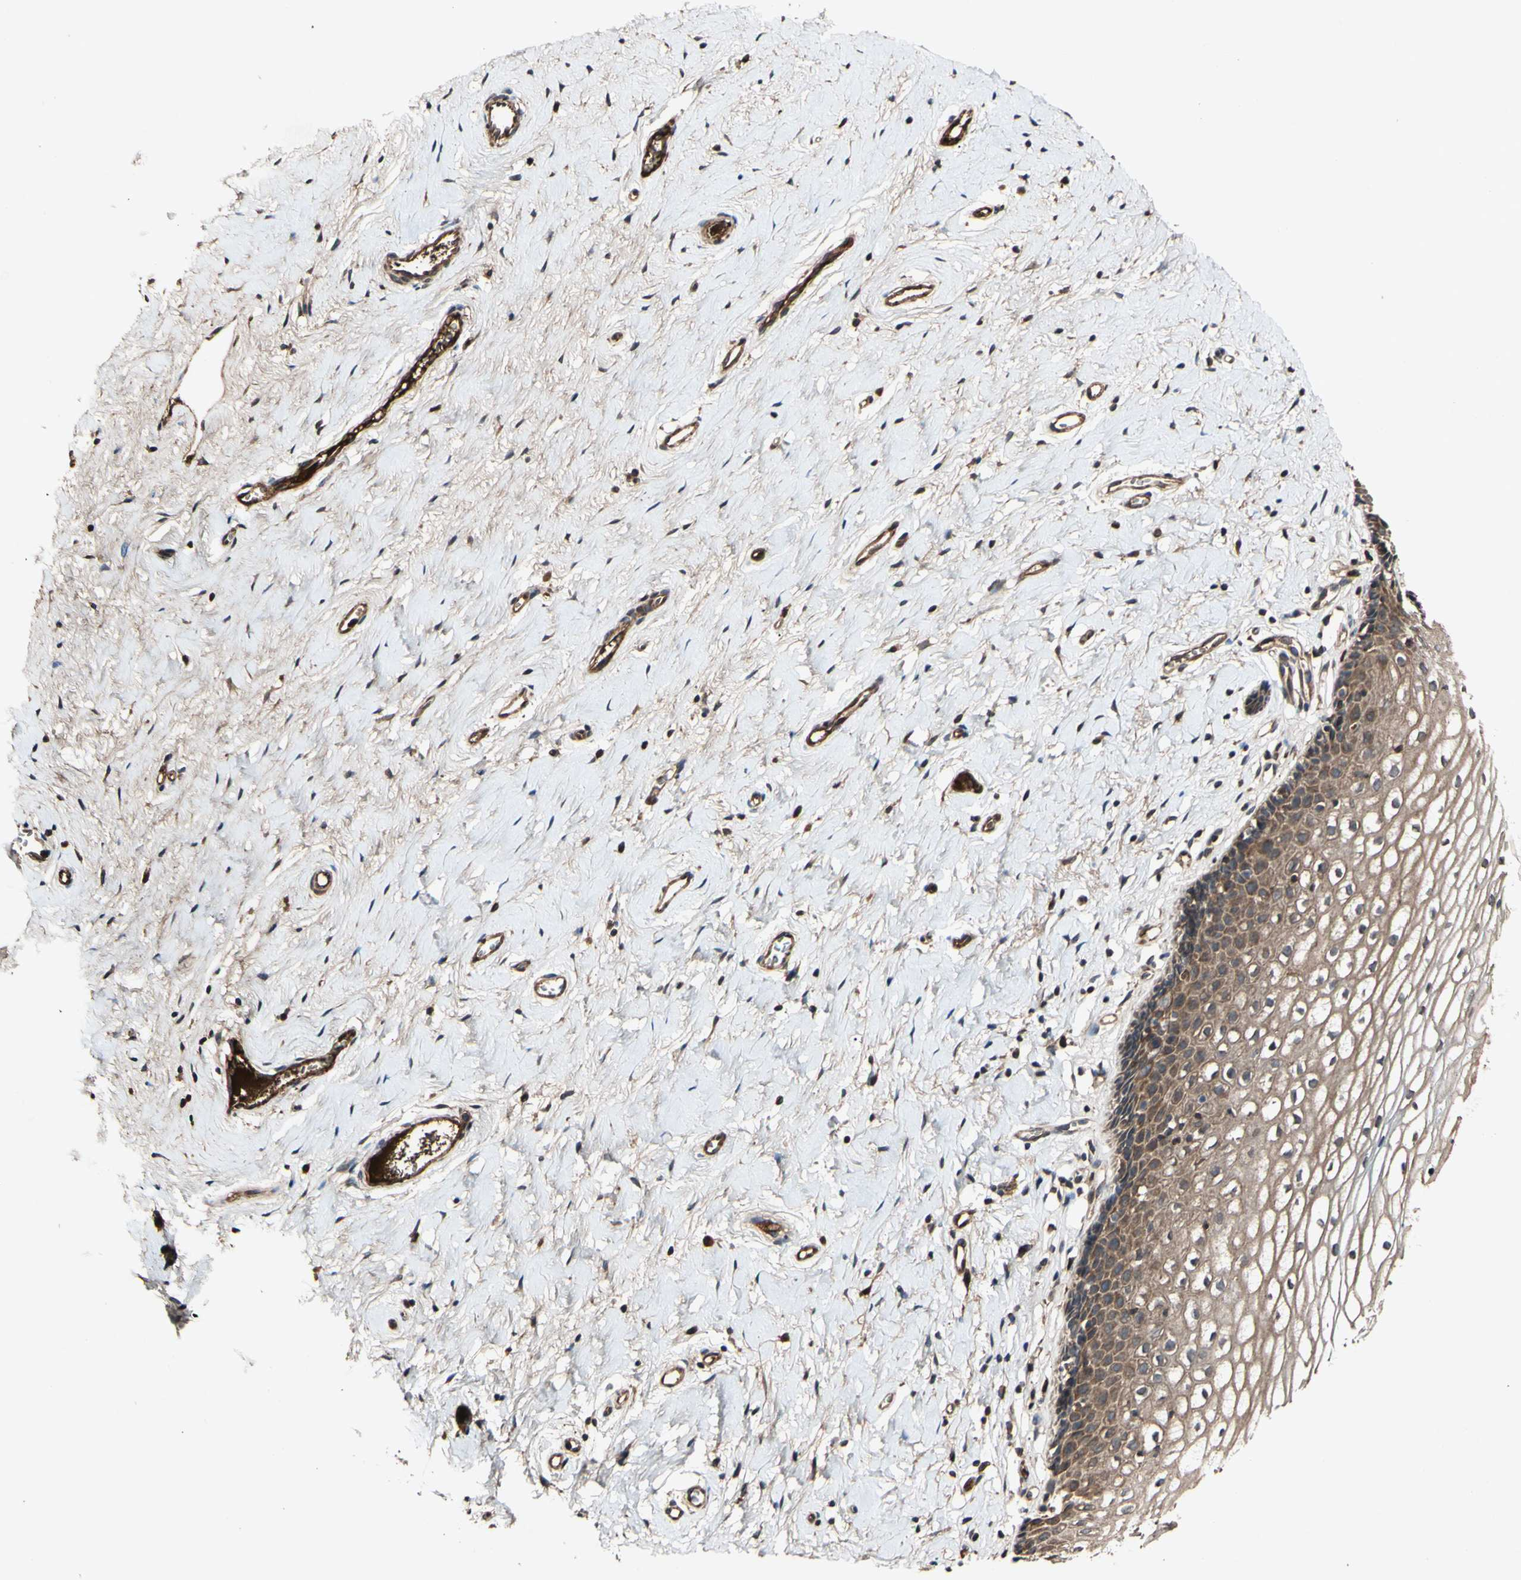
{"staining": {"intensity": "moderate", "quantity": ">75%", "location": "cytoplasmic/membranous,nuclear"}, "tissue": "vagina", "cell_type": "Squamous epithelial cells", "image_type": "normal", "snomed": [{"axis": "morphology", "description": "Normal tissue, NOS"}, {"axis": "topography", "description": "Soft tissue"}, {"axis": "topography", "description": "Vagina"}], "caption": "Moderate cytoplasmic/membranous,nuclear expression for a protein is identified in about >75% of squamous epithelial cells of unremarkable vagina using IHC.", "gene": "PLAT", "patient": {"sex": "female", "age": 61}}